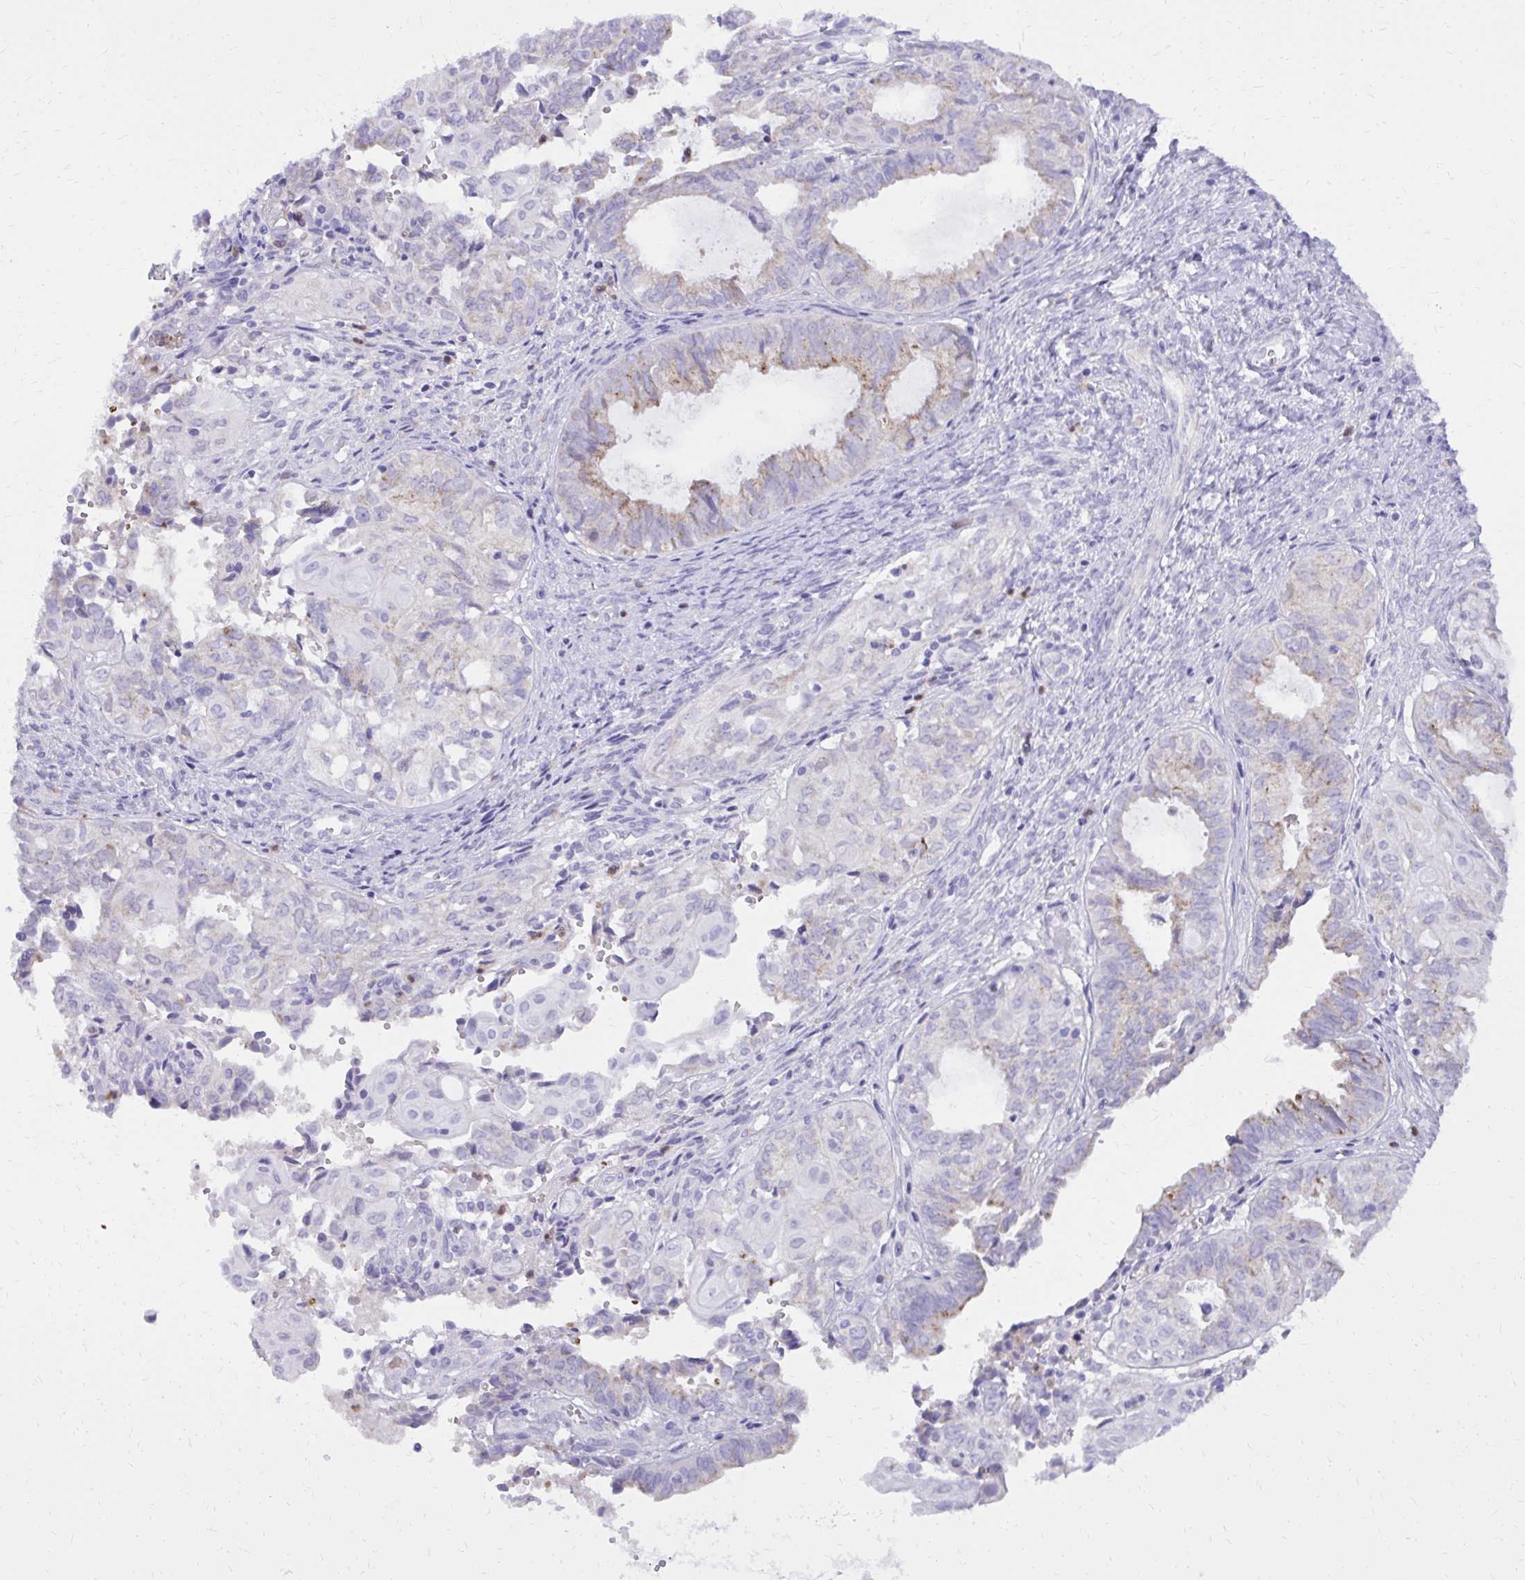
{"staining": {"intensity": "weak", "quantity": "<25%", "location": "cytoplasmic/membranous"}, "tissue": "ovarian cancer", "cell_type": "Tumor cells", "image_type": "cancer", "snomed": [{"axis": "morphology", "description": "Carcinoma, endometroid"}, {"axis": "topography", "description": "Ovary"}], "caption": "There is no significant positivity in tumor cells of ovarian cancer (endometroid carcinoma).", "gene": "CAT", "patient": {"sex": "female", "age": 64}}